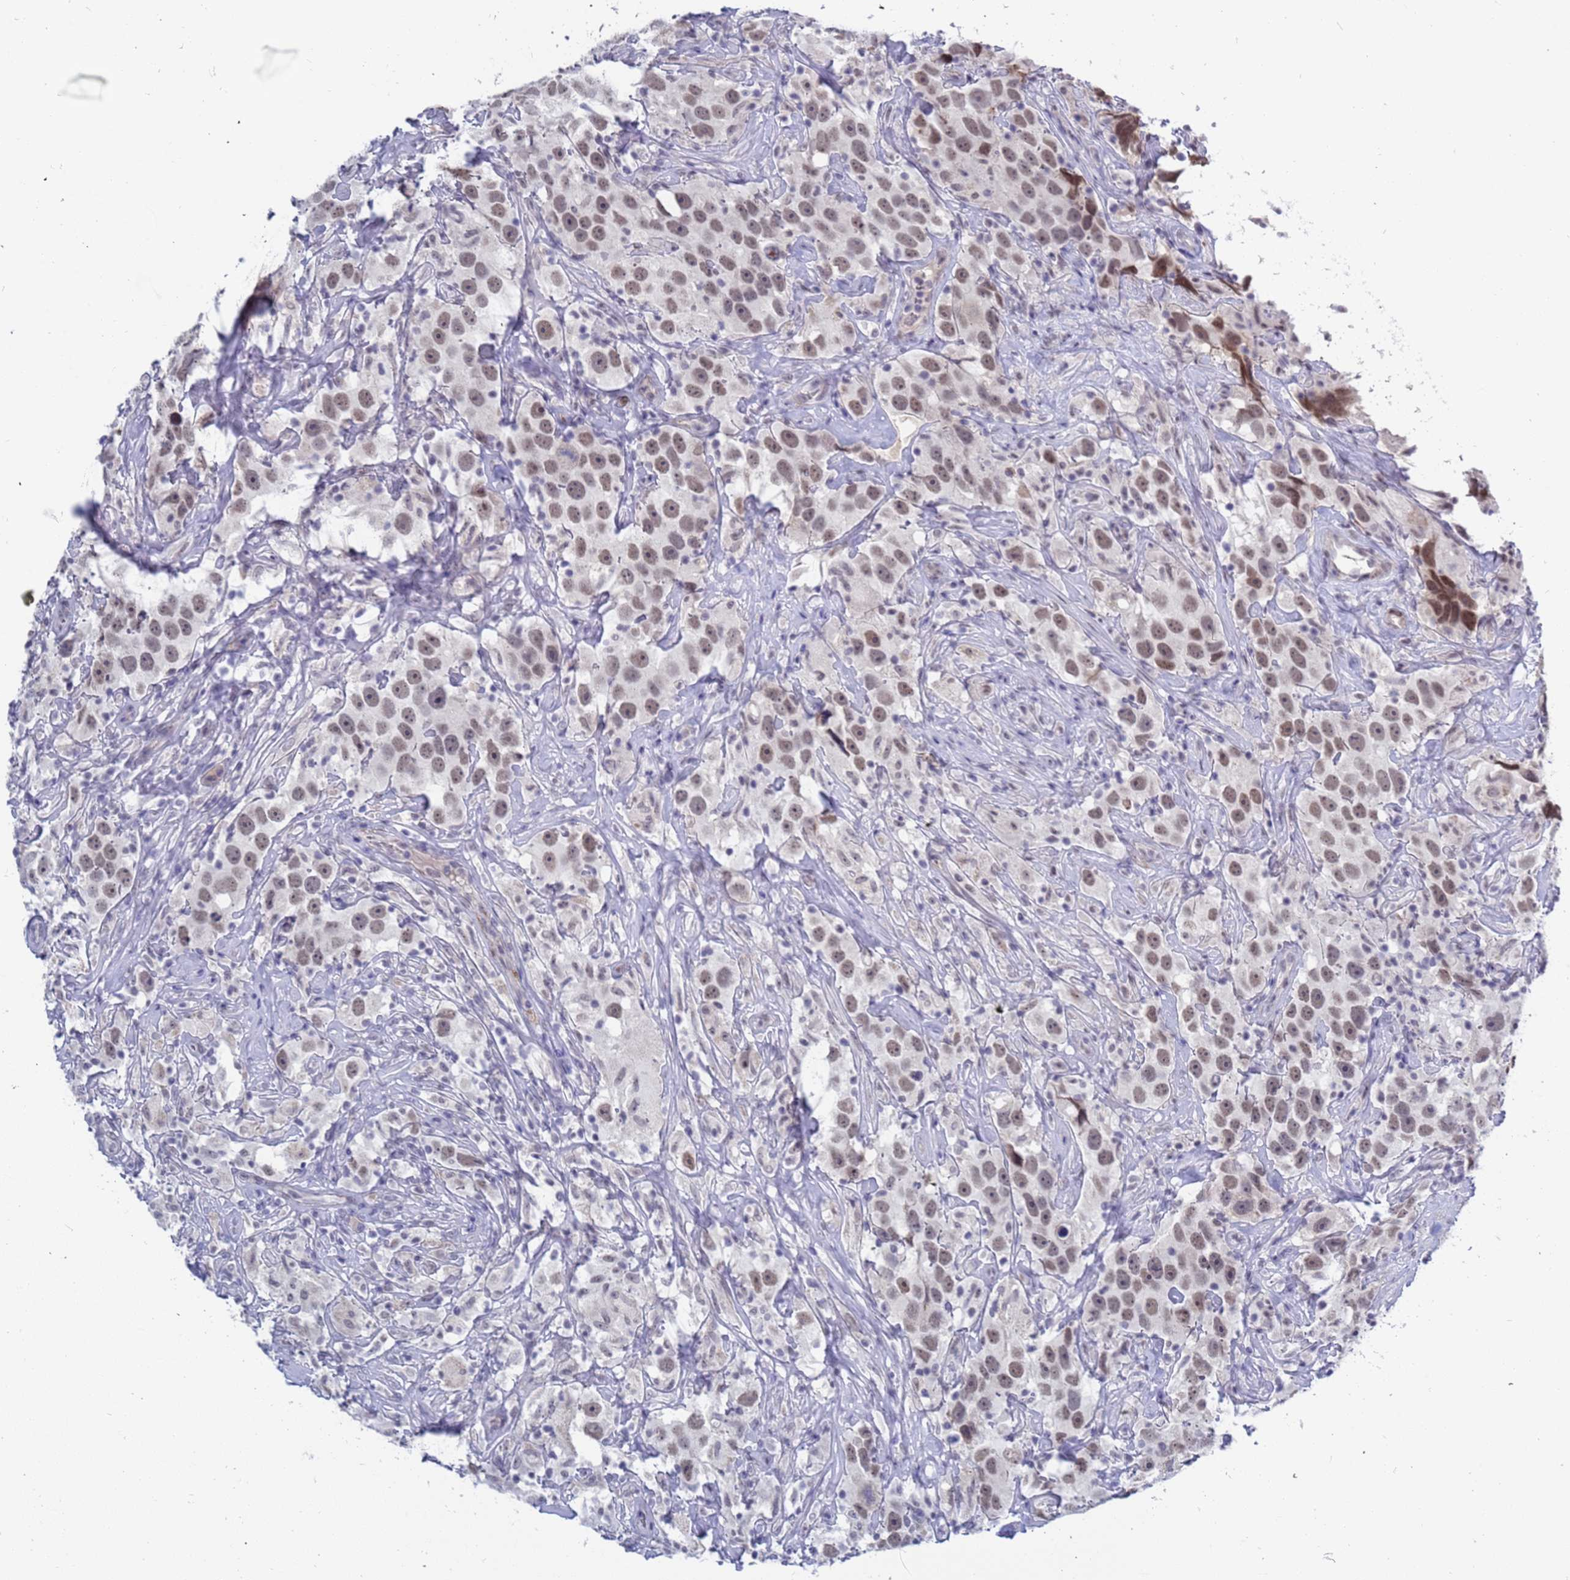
{"staining": {"intensity": "moderate", "quantity": ">75%", "location": "nuclear"}, "tissue": "testis cancer", "cell_type": "Tumor cells", "image_type": "cancer", "snomed": [{"axis": "morphology", "description": "Seminoma, NOS"}, {"axis": "topography", "description": "Testis"}], "caption": "This image shows IHC staining of human testis cancer (seminoma), with medium moderate nuclear expression in about >75% of tumor cells.", "gene": "CXorf65", "patient": {"sex": "male", "age": 49}}